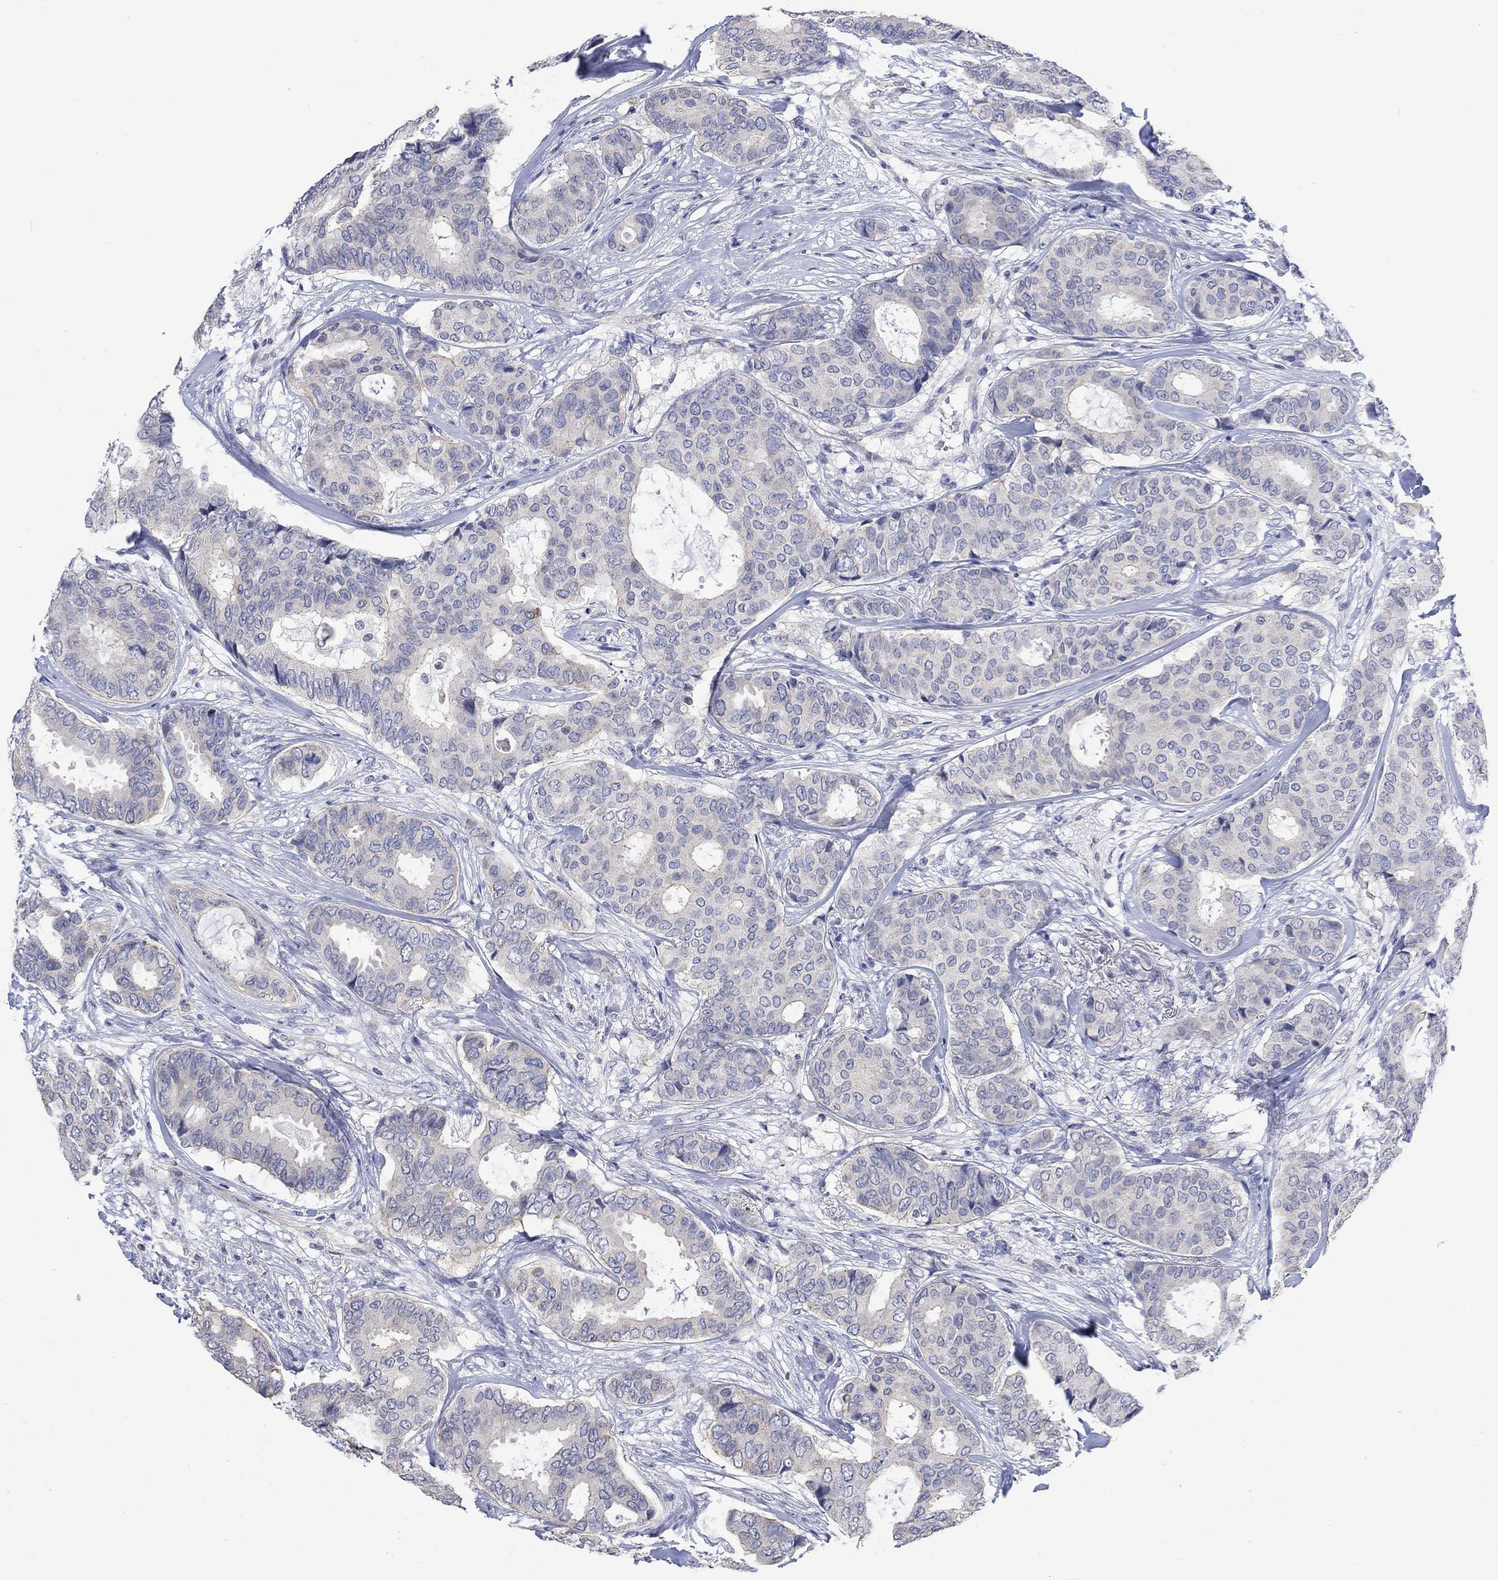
{"staining": {"intensity": "weak", "quantity": "<25%", "location": "cytoplasmic/membranous"}, "tissue": "breast cancer", "cell_type": "Tumor cells", "image_type": "cancer", "snomed": [{"axis": "morphology", "description": "Duct carcinoma"}, {"axis": "topography", "description": "Breast"}], "caption": "Immunohistochemistry histopathology image of breast invasive ductal carcinoma stained for a protein (brown), which reveals no positivity in tumor cells.", "gene": "AGRP", "patient": {"sex": "female", "age": 75}}